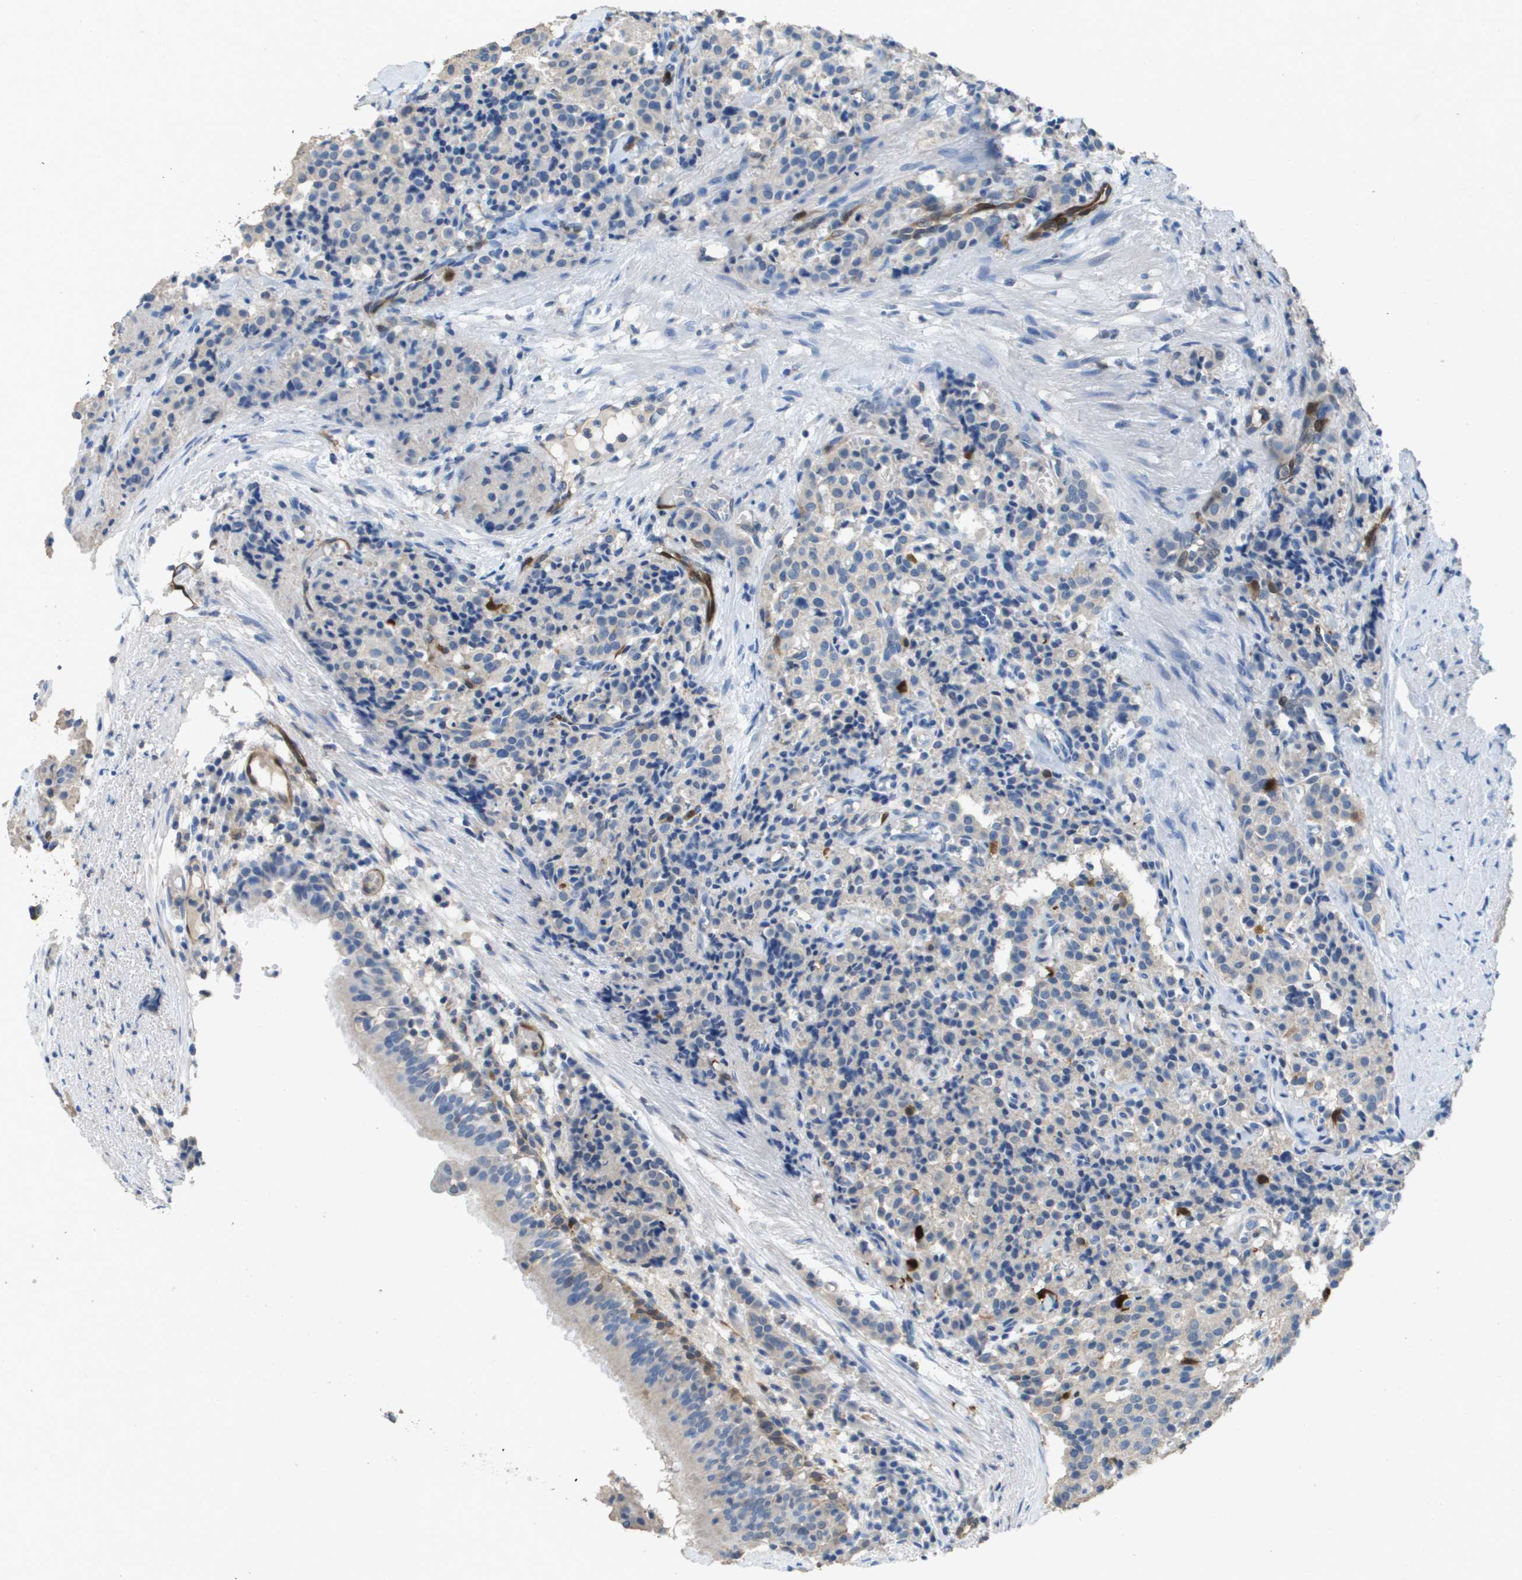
{"staining": {"intensity": "negative", "quantity": "none", "location": "none"}, "tissue": "carcinoid", "cell_type": "Tumor cells", "image_type": "cancer", "snomed": [{"axis": "morphology", "description": "Carcinoid, malignant, NOS"}, {"axis": "topography", "description": "Lung"}], "caption": "Immunohistochemical staining of human carcinoid (malignant) reveals no significant staining in tumor cells.", "gene": "FABP5", "patient": {"sex": "male", "age": 30}}